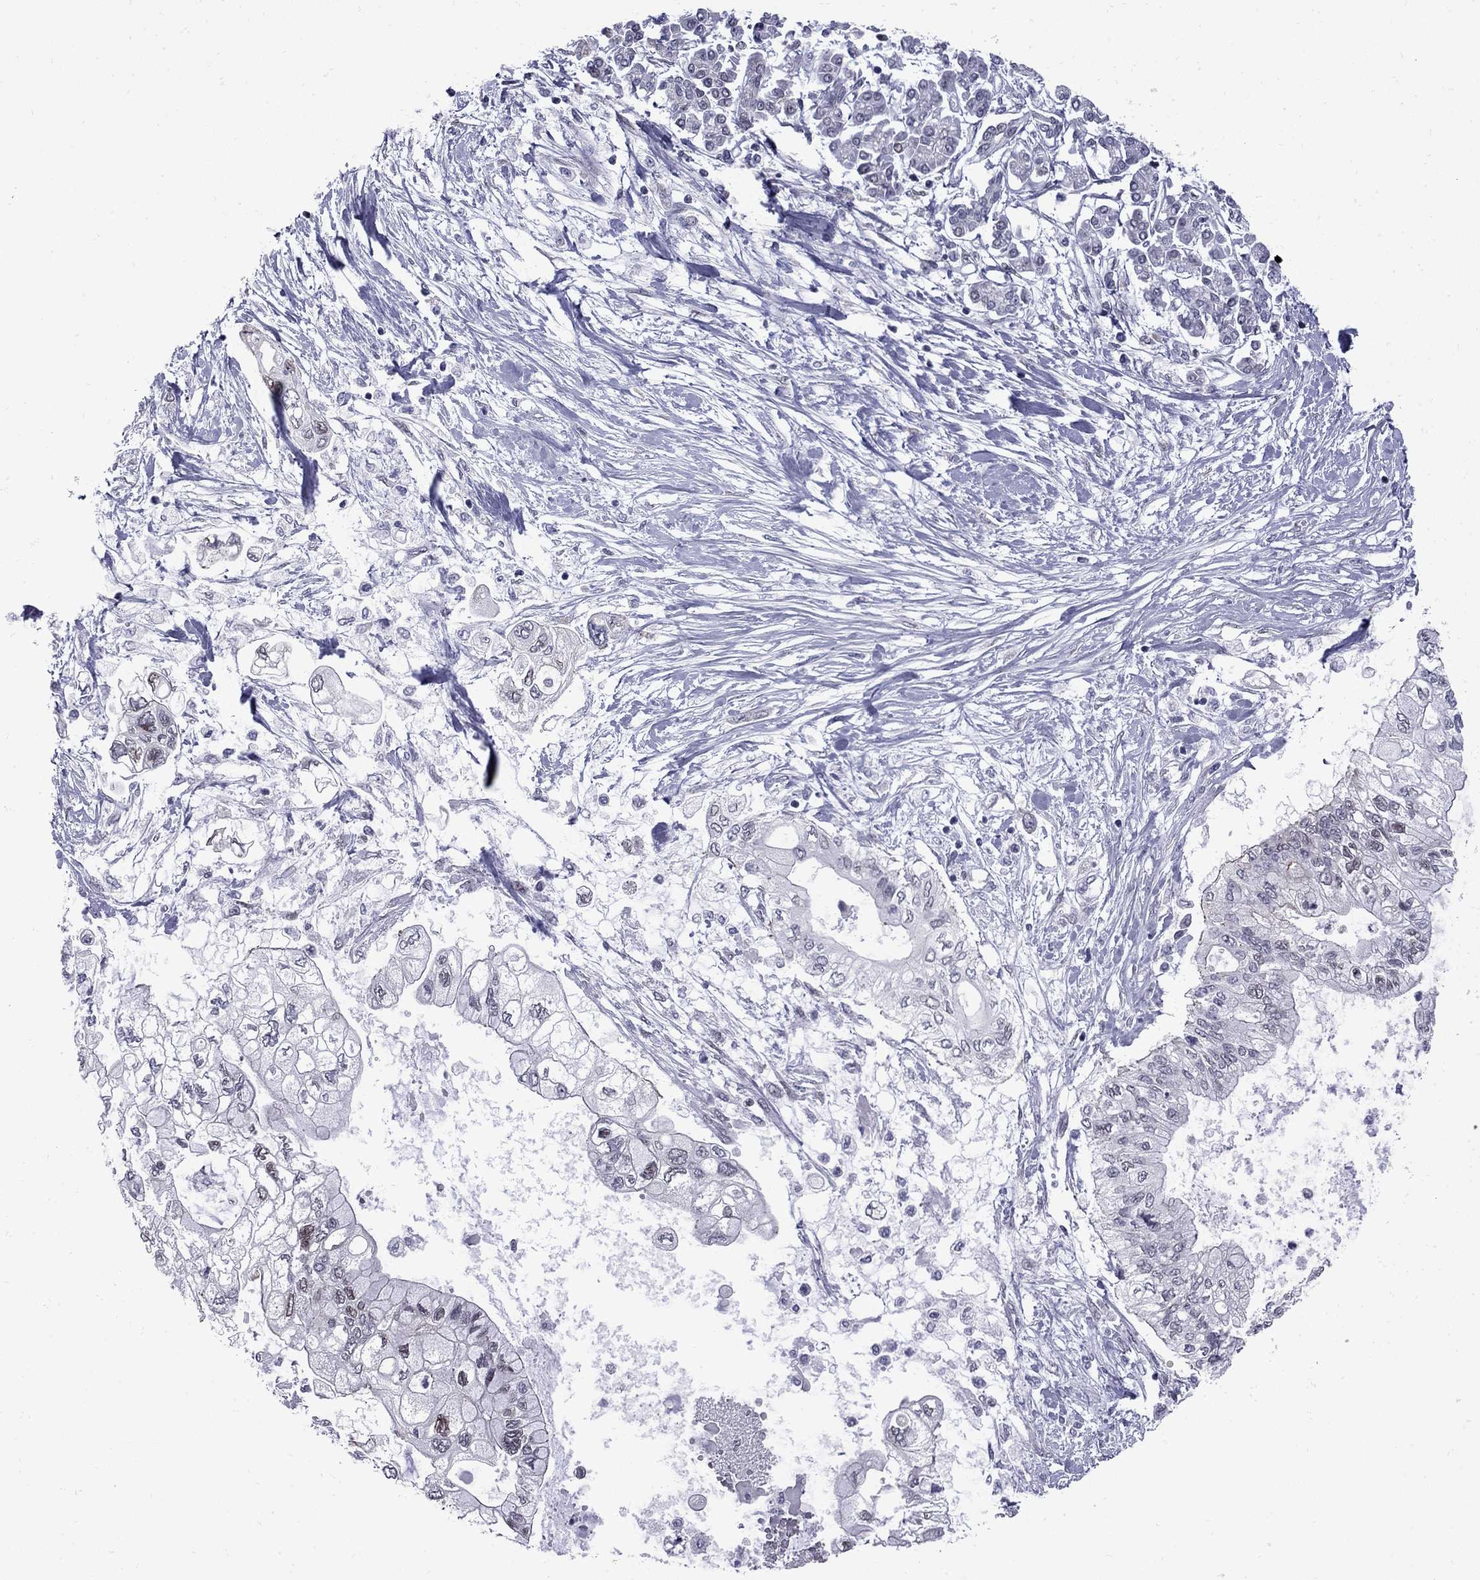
{"staining": {"intensity": "weak", "quantity": "<25%", "location": "nuclear"}, "tissue": "pancreatic cancer", "cell_type": "Tumor cells", "image_type": "cancer", "snomed": [{"axis": "morphology", "description": "Adenocarcinoma, NOS"}, {"axis": "topography", "description": "Pancreas"}], "caption": "Immunohistochemistry histopathology image of adenocarcinoma (pancreatic) stained for a protein (brown), which displays no expression in tumor cells.", "gene": "CLTCL1", "patient": {"sex": "female", "age": 77}}